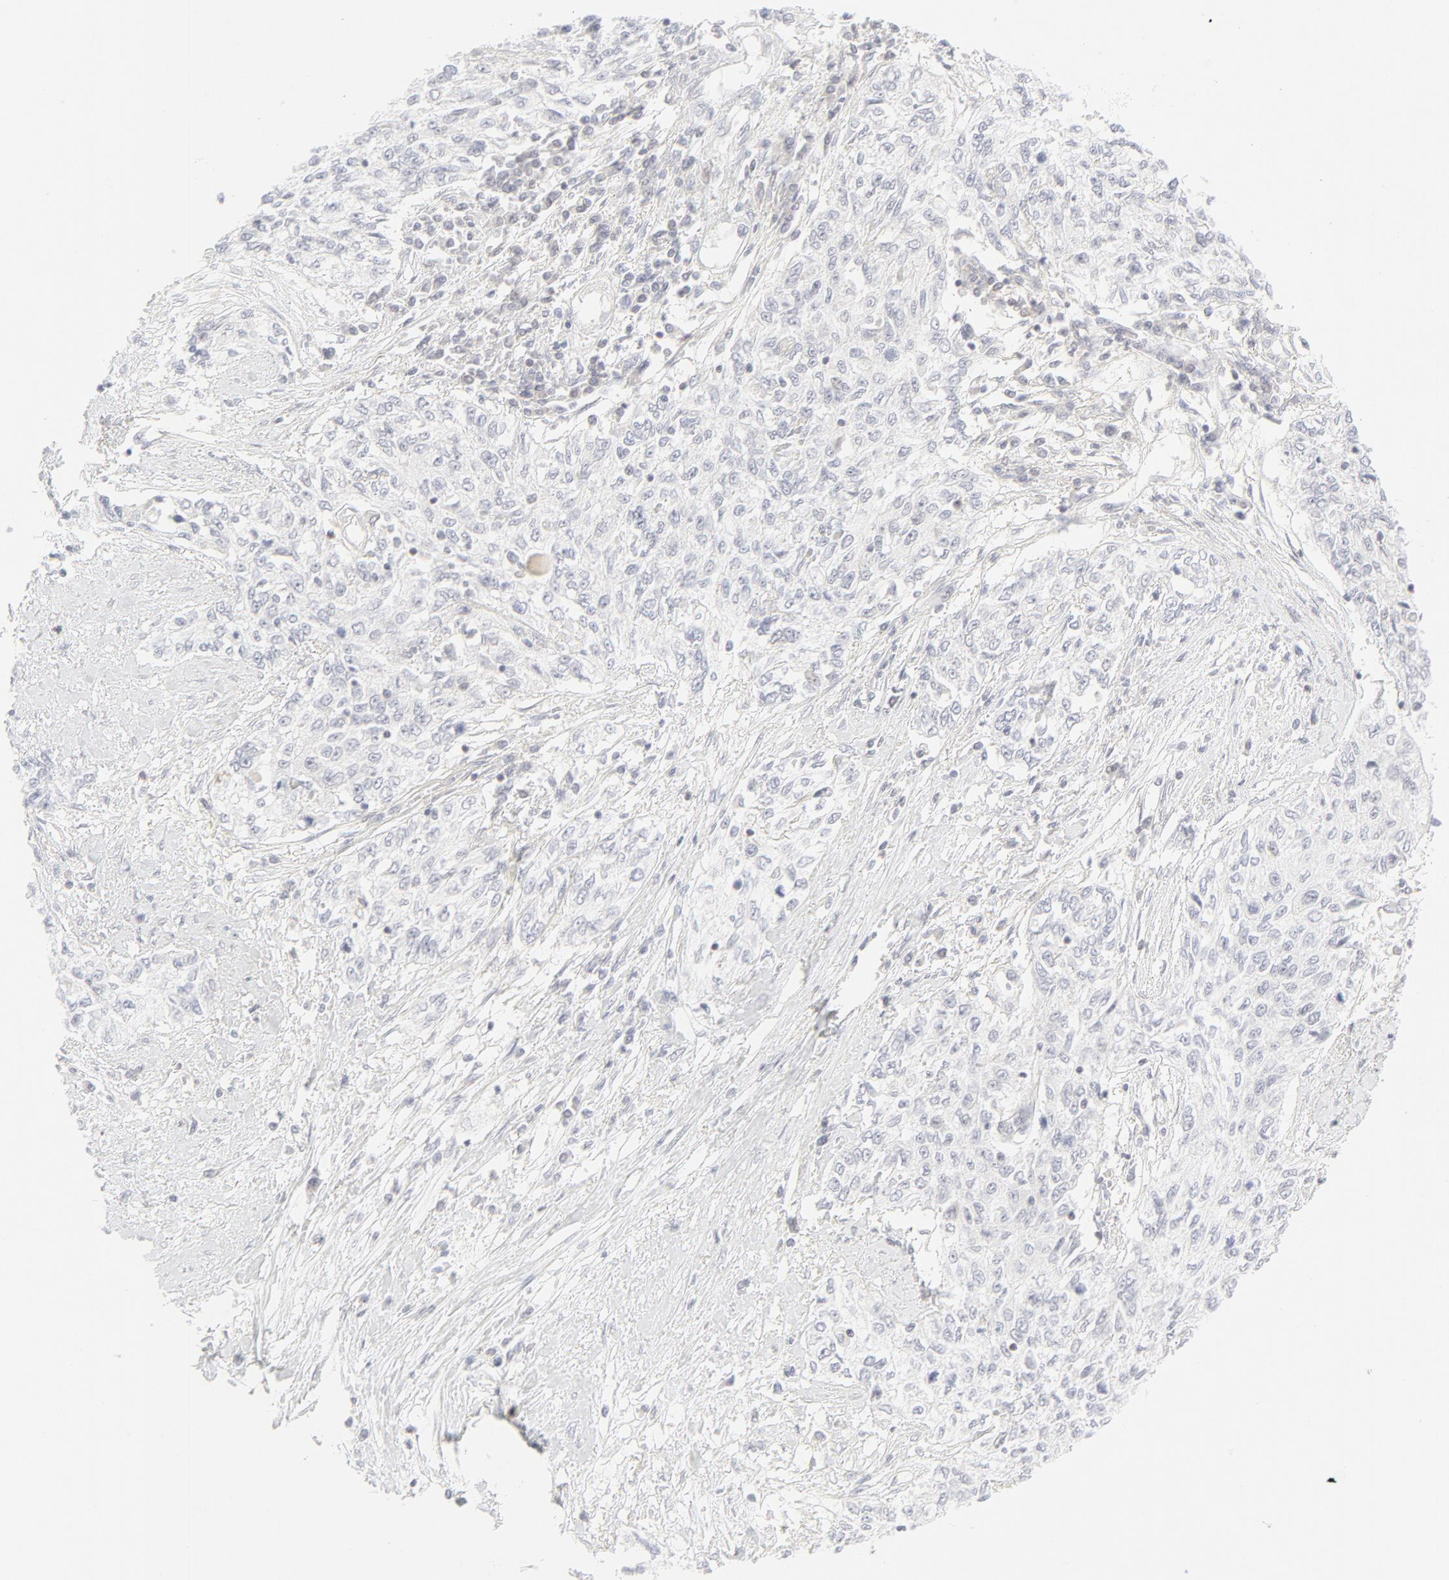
{"staining": {"intensity": "negative", "quantity": "none", "location": "none"}, "tissue": "cervical cancer", "cell_type": "Tumor cells", "image_type": "cancer", "snomed": [{"axis": "morphology", "description": "Squamous cell carcinoma, NOS"}, {"axis": "topography", "description": "Cervix"}], "caption": "This photomicrograph is of cervical squamous cell carcinoma stained with immunohistochemistry to label a protein in brown with the nuclei are counter-stained blue. There is no positivity in tumor cells.", "gene": "PRKCB", "patient": {"sex": "female", "age": 57}}